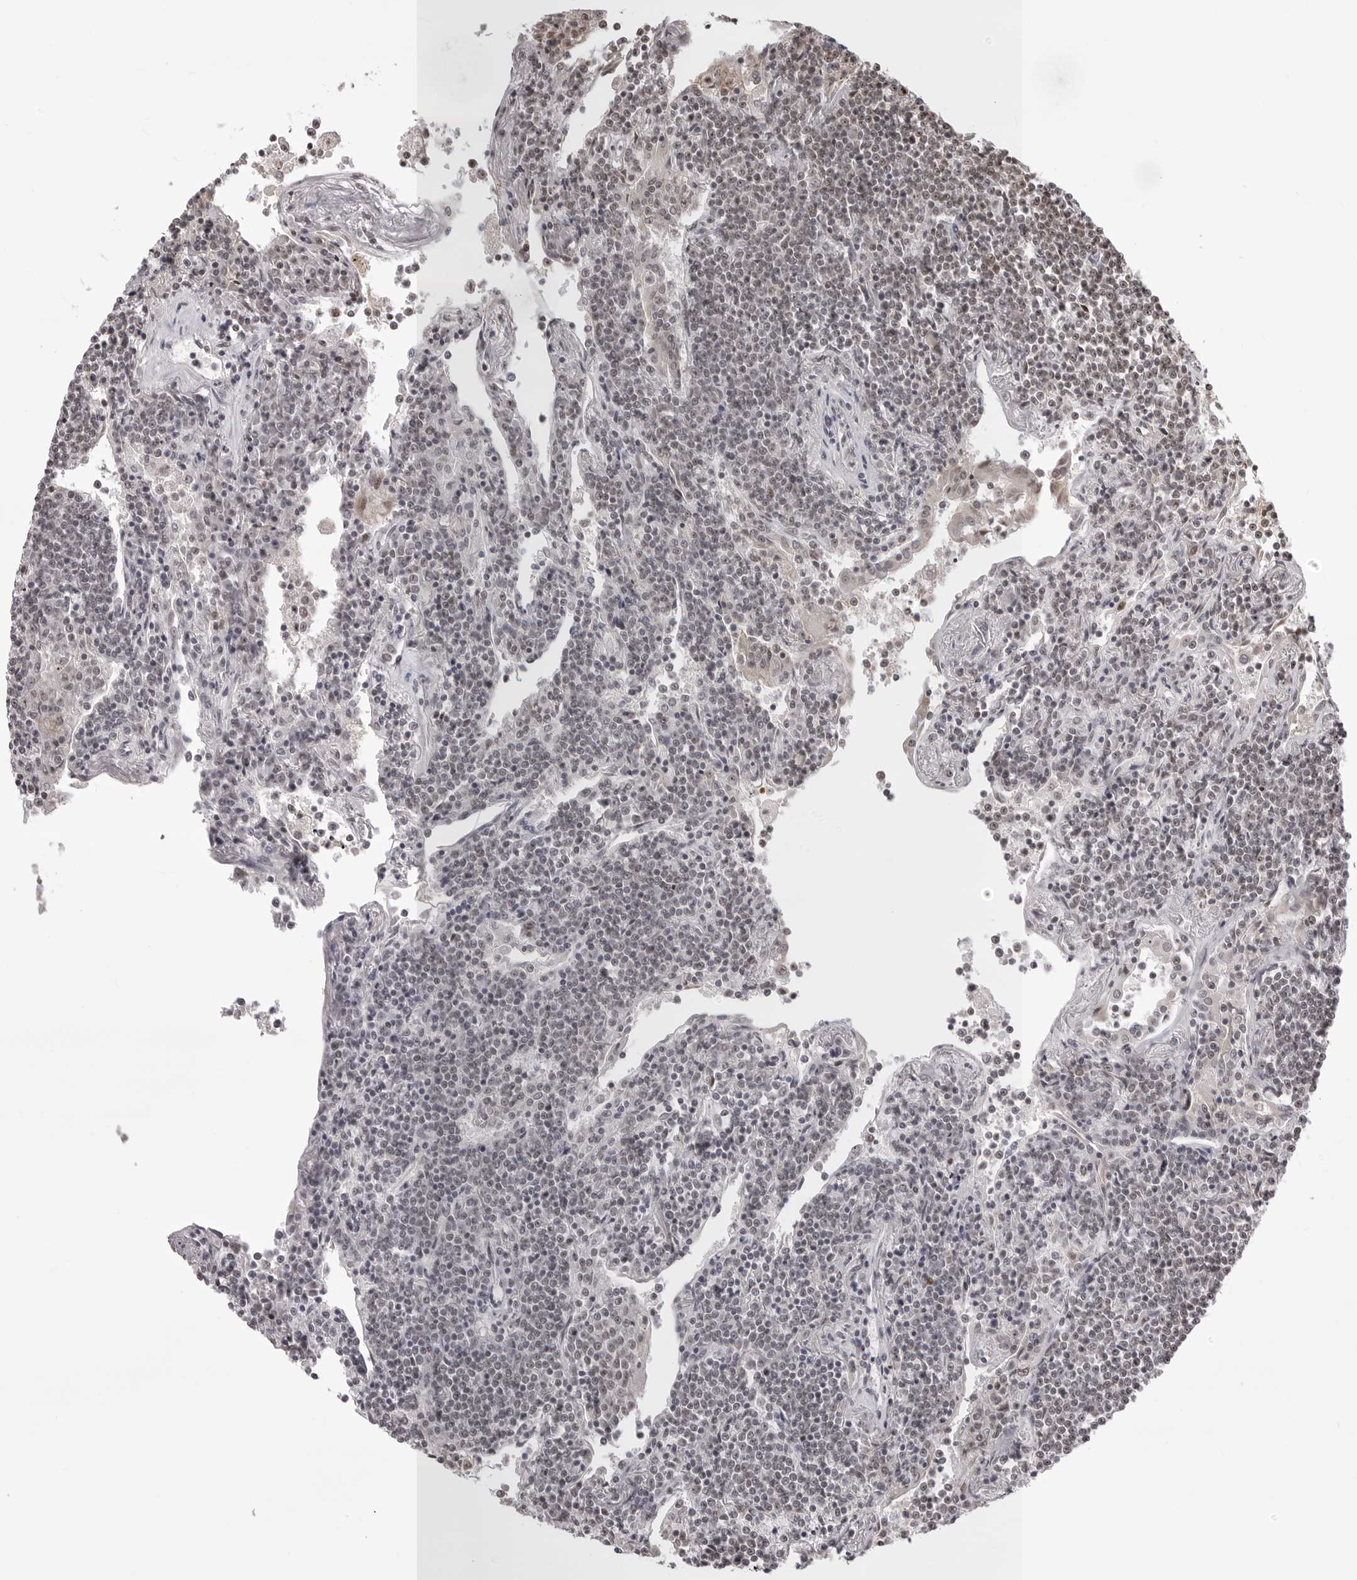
{"staining": {"intensity": "negative", "quantity": "none", "location": "none"}, "tissue": "lymphoma", "cell_type": "Tumor cells", "image_type": "cancer", "snomed": [{"axis": "morphology", "description": "Malignant lymphoma, non-Hodgkin's type, Low grade"}, {"axis": "topography", "description": "Lung"}], "caption": "The image reveals no staining of tumor cells in lymphoma. (Stains: DAB immunohistochemistry with hematoxylin counter stain, Microscopy: brightfield microscopy at high magnification).", "gene": "PHF3", "patient": {"sex": "female", "age": 71}}